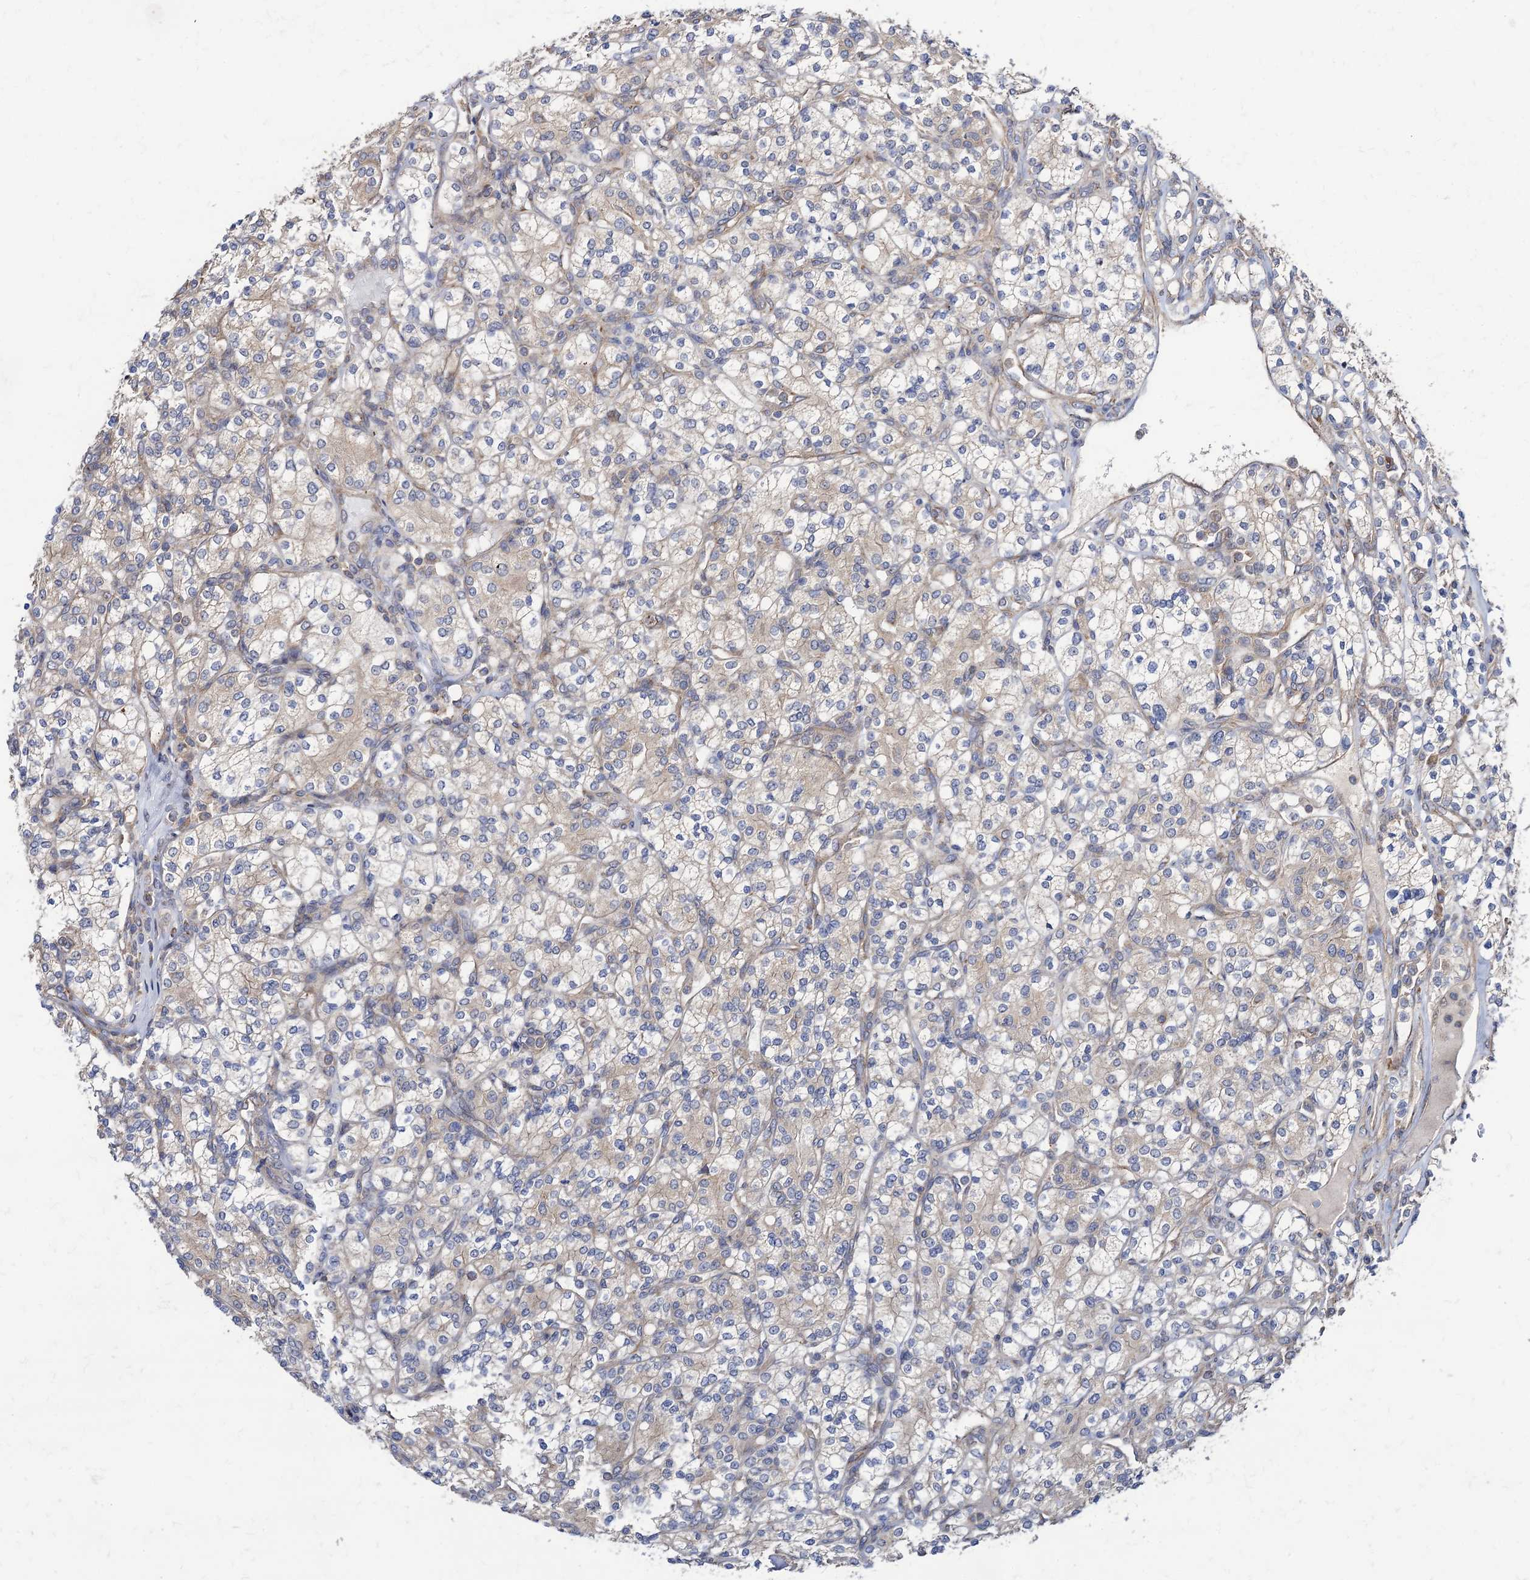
{"staining": {"intensity": "weak", "quantity": "<25%", "location": "cytoplasmic/membranous"}, "tissue": "renal cancer", "cell_type": "Tumor cells", "image_type": "cancer", "snomed": [{"axis": "morphology", "description": "Adenocarcinoma, NOS"}, {"axis": "topography", "description": "Kidney"}], "caption": "Human adenocarcinoma (renal) stained for a protein using immunohistochemistry (IHC) displays no staining in tumor cells.", "gene": "DYDC1", "patient": {"sex": "male", "age": 77}}